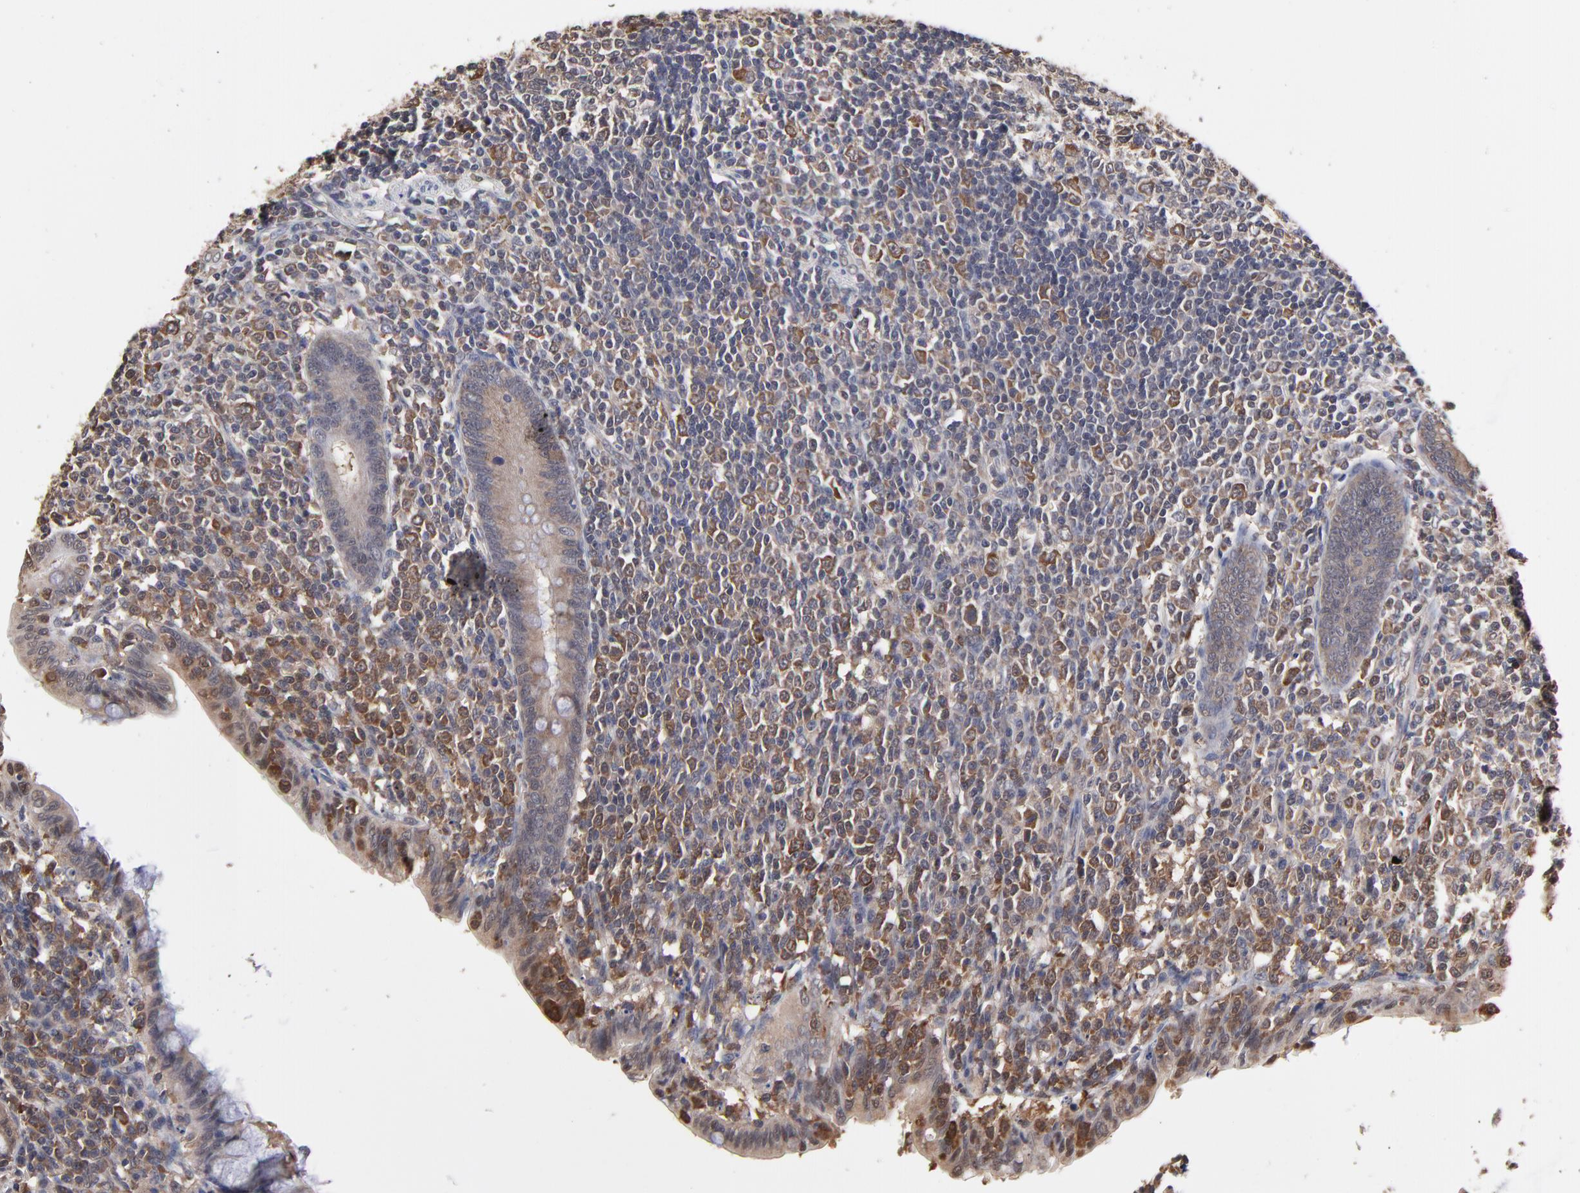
{"staining": {"intensity": "moderate", "quantity": "25%-75%", "location": "cytoplasmic/membranous,nuclear"}, "tissue": "appendix", "cell_type": "Glandular cells", "image_type": "normal", "snomed": [{"axis": "morphology", "description": "Normal tissue, NOS"}, {"axis": "topography", "description": "Appendix"}], "caption": "Protein staining shows moderate cytoplasmic/membranous,nuclear expression in about 25%-75% of glandular cells in unremarkable appendix. (Brightfield microscopy of DAB IHC at high magnification).", "gene": "CCT2", "patient": {"sex": "female", "age": 66}}